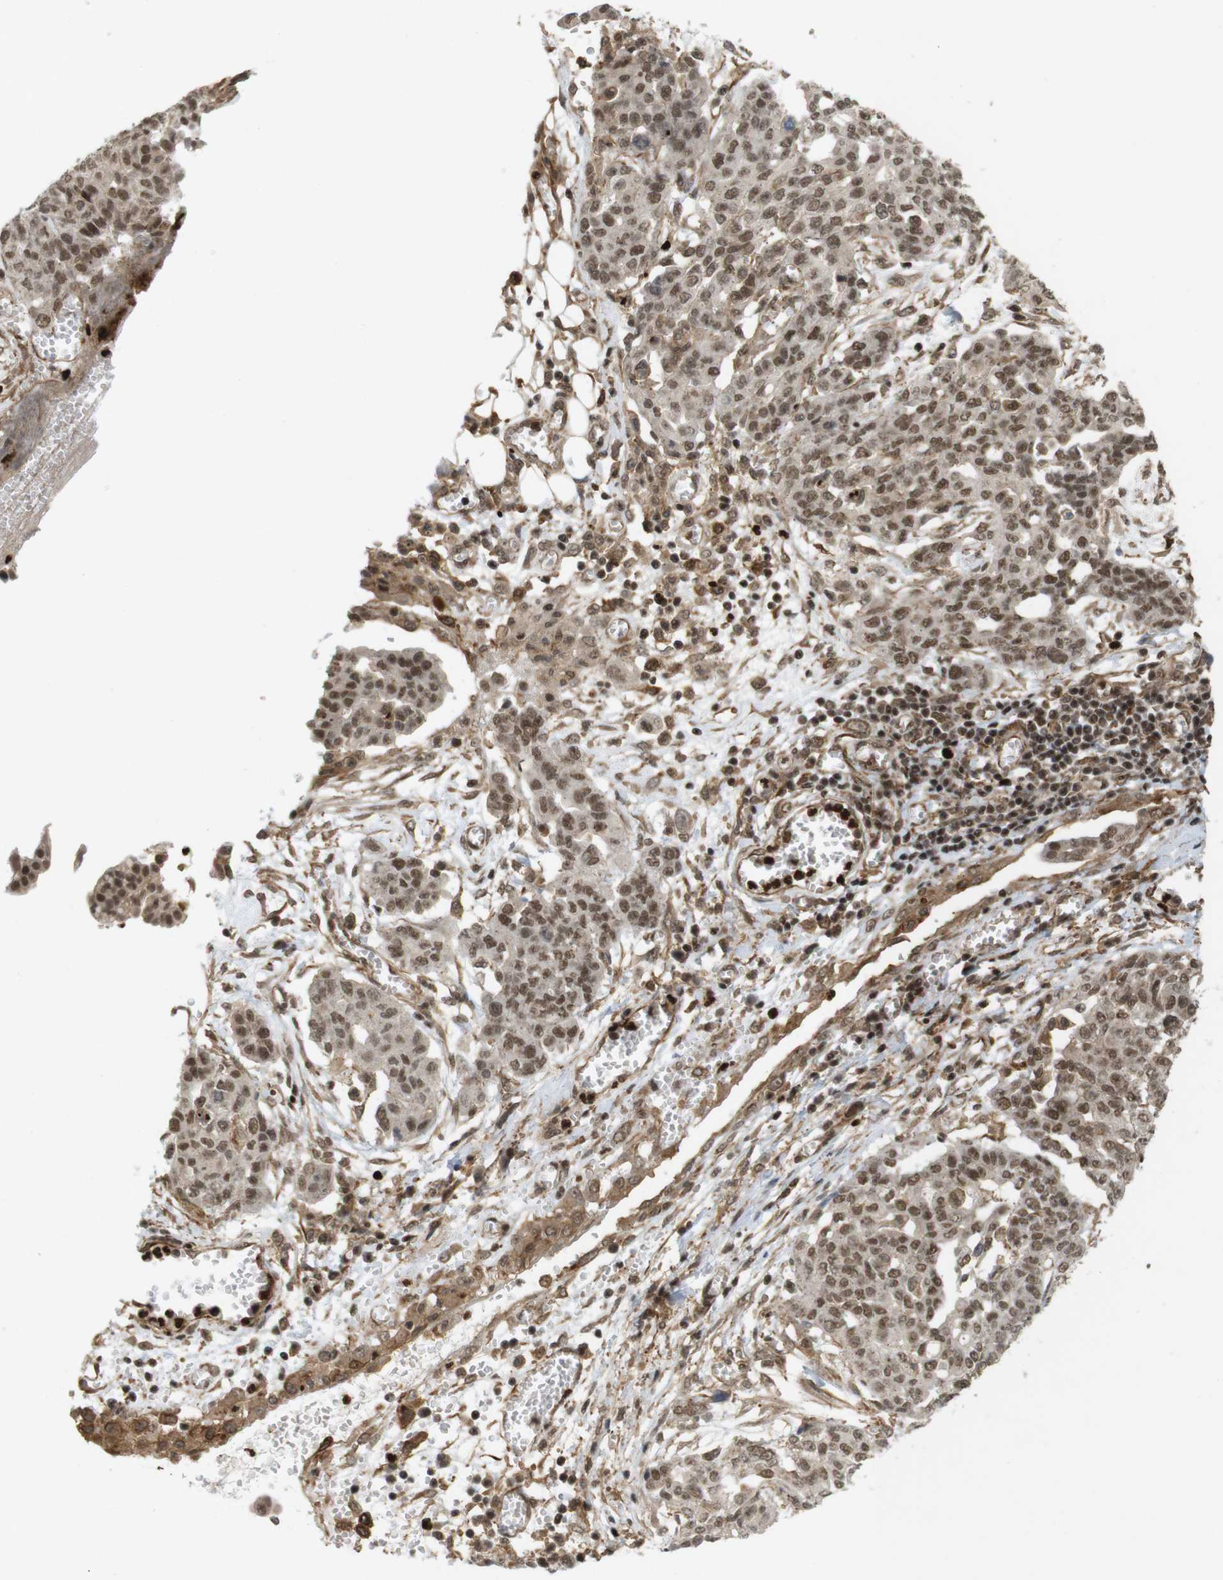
{"staining": {"intensity": "moderate", "quantity": ">75%", "location": "cytoplasmic/membranous,nuclear"}, "tissue": "ovarian cancer", "cell_type": "Tumor cells", "image_type": "cancer", "snomed": [{"axis": "morphology", "description": "Cystadenocarcinoma, serous, NOS"}, {"axis": "topography", "description": "Soft tissue"}, {"axis": "topography", "description": "Ovary"}], "caption": "A brown stain labels moderate cytoplasmic/membranous and nuclear expression of a protein in human serous cystadenocarcinoma (ovarian) tumor cells.", "gene": "SP2", "patient": {"sex": "female", "age": 57}}